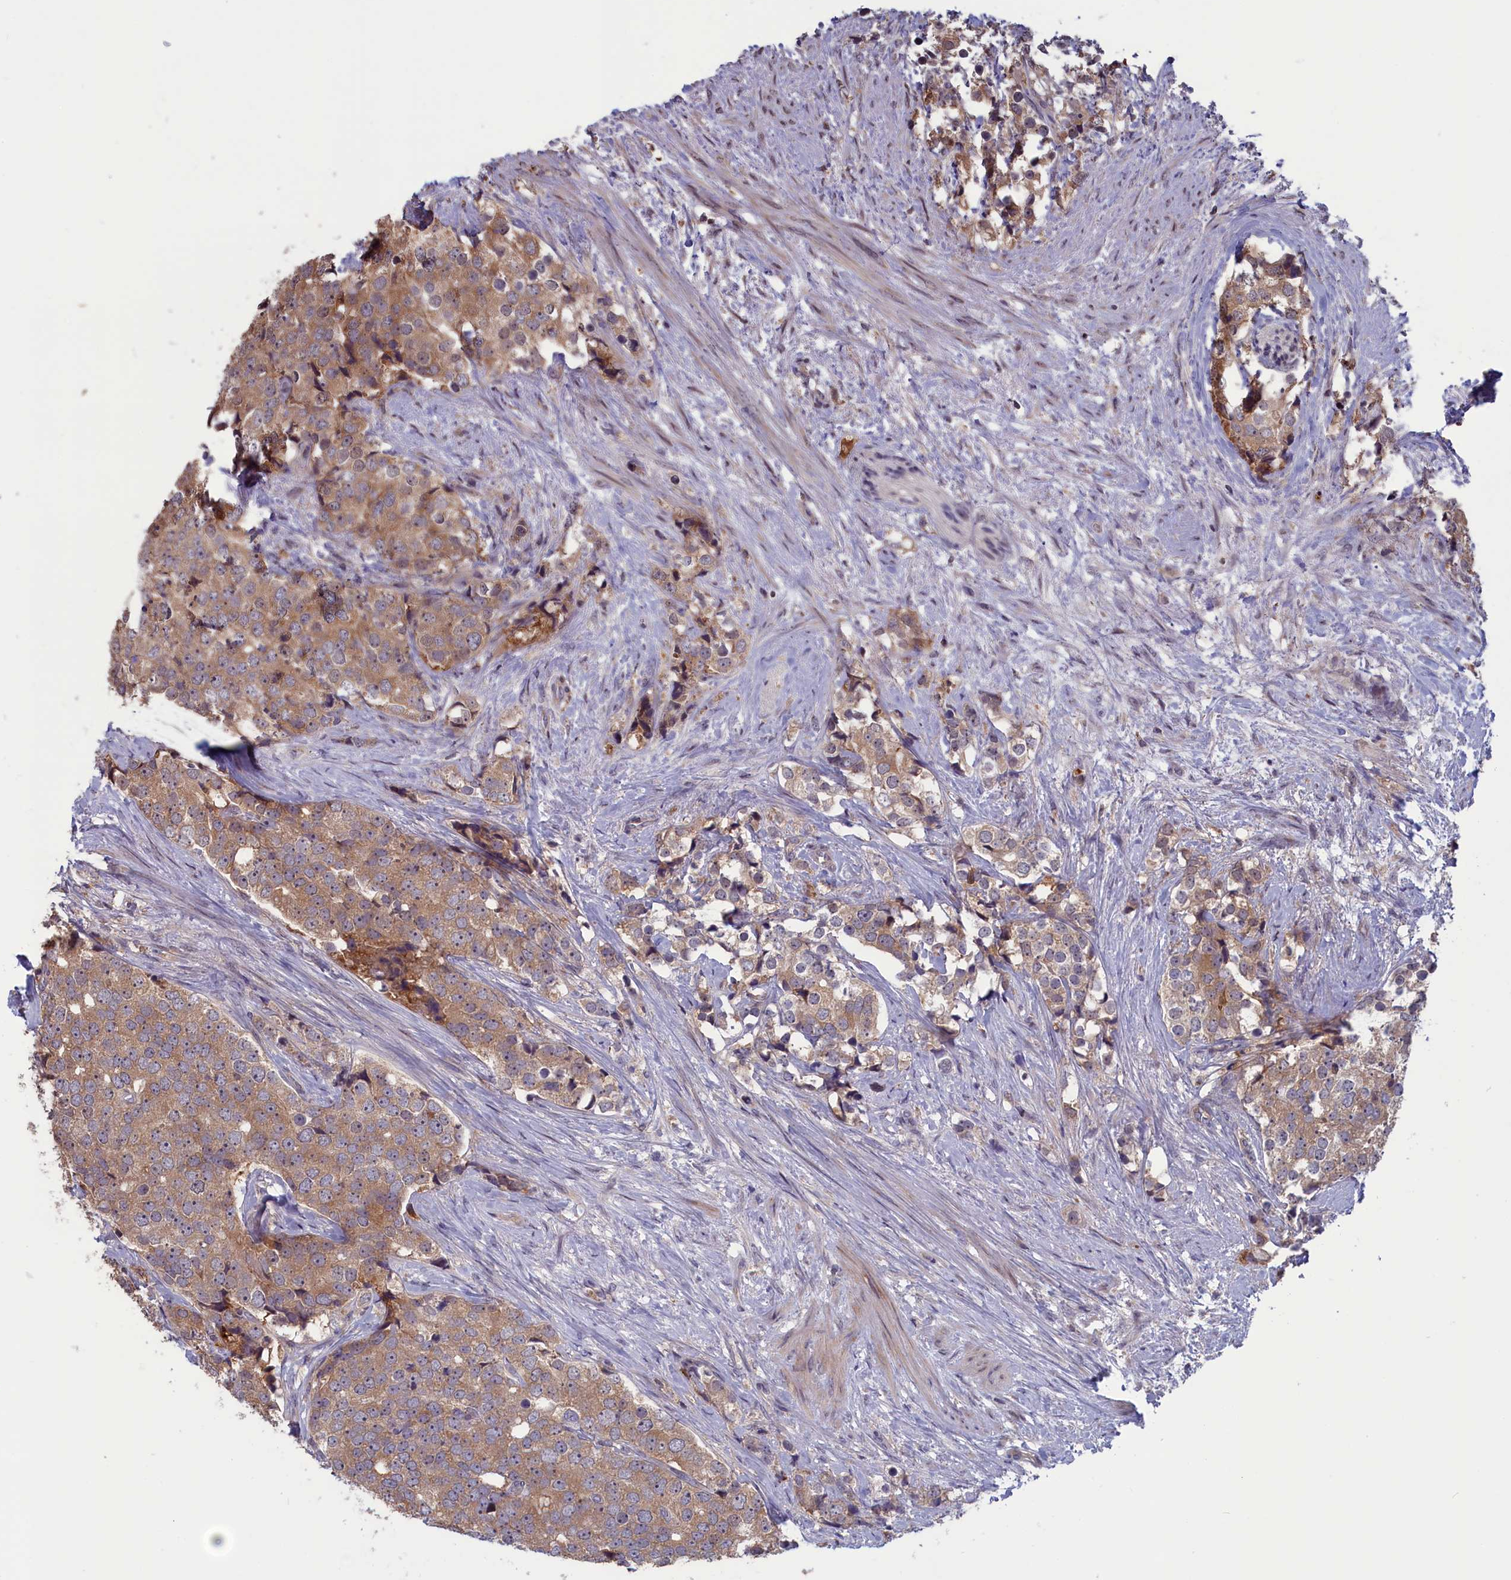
{"staining": {"intensity": "moderate", "quantity": ">75%", "location": "cytoplasmic/membranous"}, "tissue": "prostate cancer", "cell_type": "Tumor cells", "image_type": "cancer", "snomed": [{"axis": "morphology", "description": "Adenocarcinoma, High grade"}, {"axis": "topography", "description": "Prostate"}], "caption": "Human prostate cancer (high-grade adenocarcinoma) stained for a protein (brown) shows moderate cytoplasmic/membranous positive positivity in about >75% of tumor cells.", "gene": "CACTIN", "patient": {"sex": "male", "age": 49}}